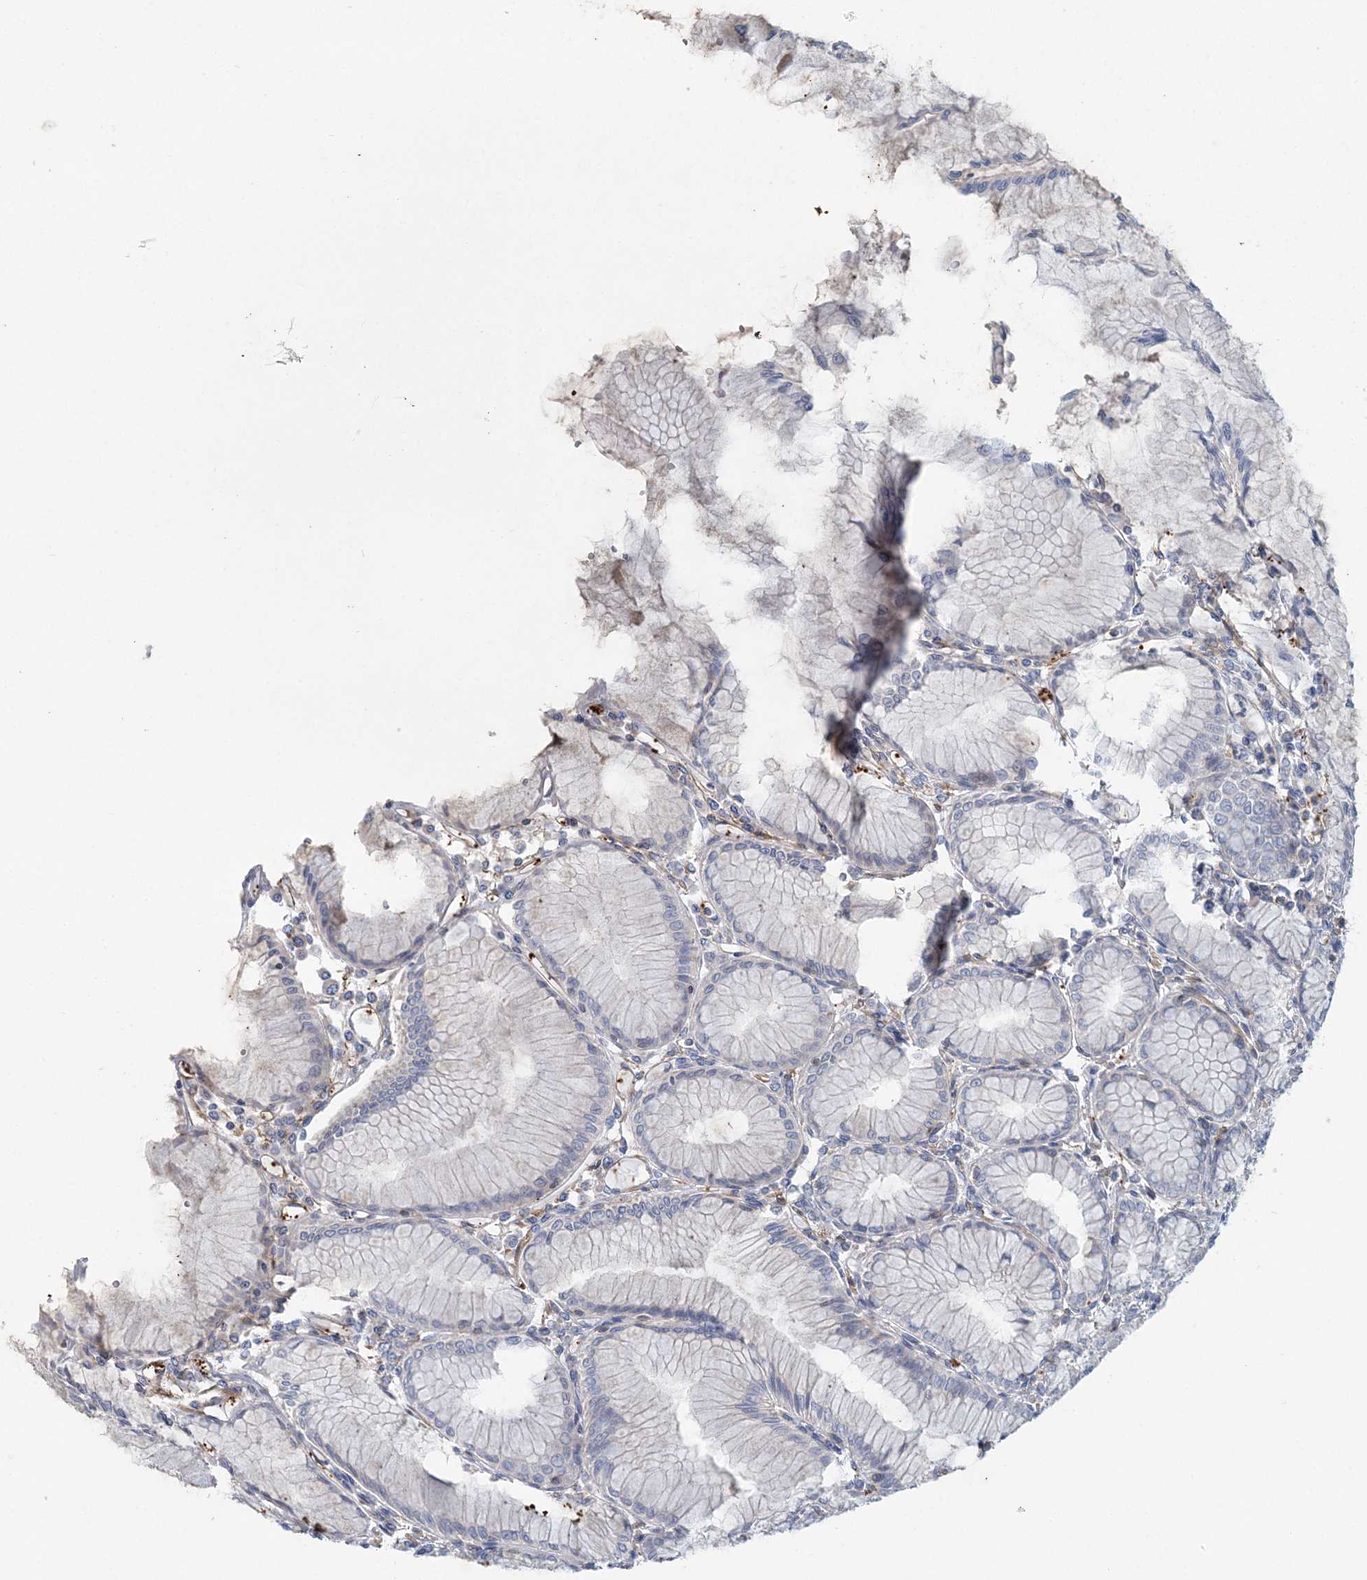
{"staining": {"intensity": "weak", "quantity": "<25%", "location": "cytoplasmic/membranous"}, "tissue": "stomach", "cell_type": "Glandular cells", "image_type": "normal", "snomed": [{"axis": "morphology", "description": "Normal tissue, NOS"}, {"axis": "topography", "description": "Stomach"}], "caption": "A histopathology image of stomach stained for a protein reveals no brown staining in glandular cells.", "gene": "CUEDC2", "patient": {"sex": "female", "age": 57}}